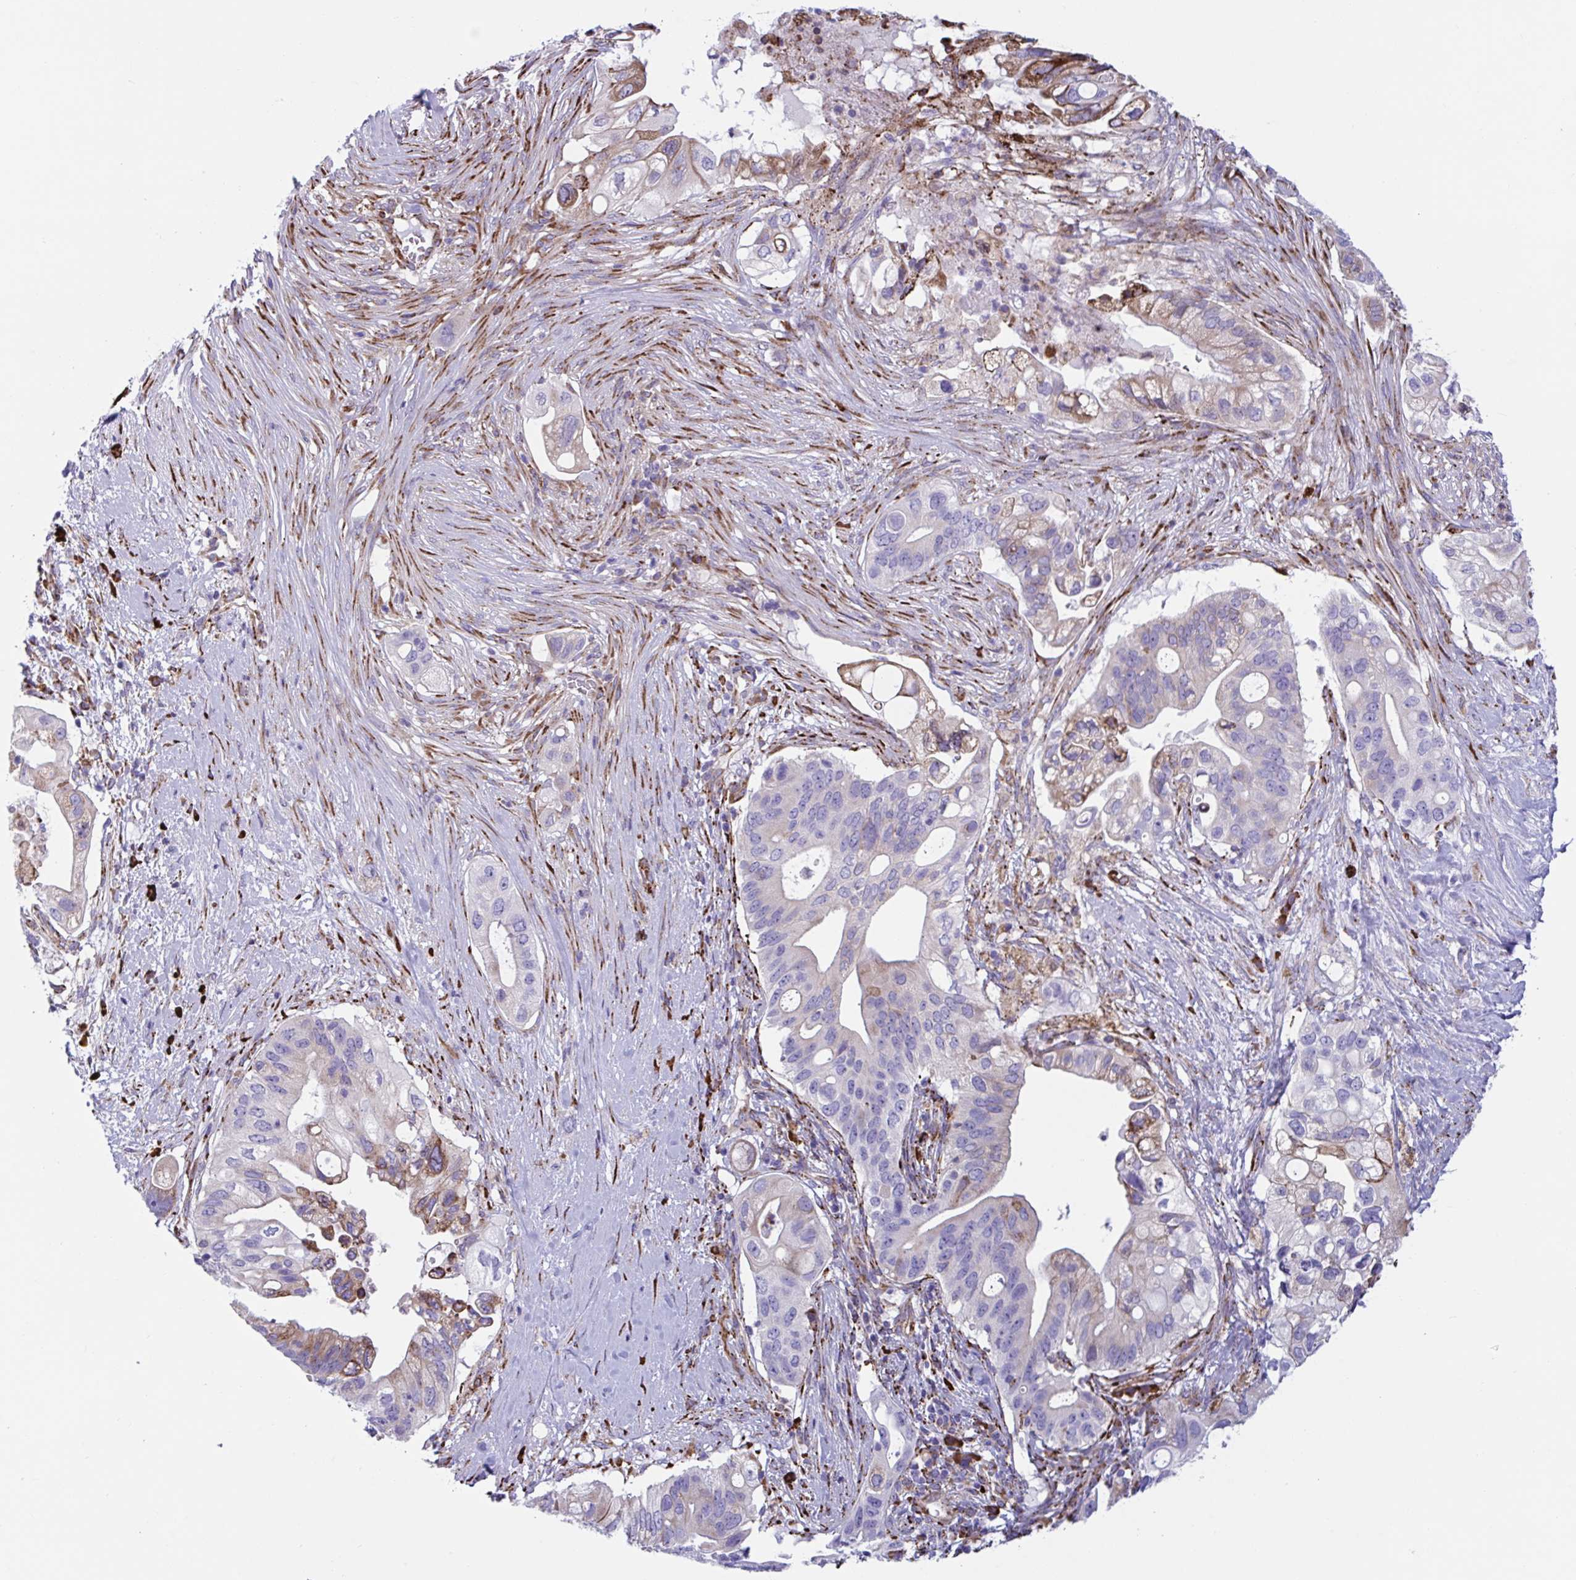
{"staining": {"intensity": "moderate", "quantity": "25%-75%", "location": "cytoplasmic/membranous"}, "tissue": "pancreatic cancer", "cell_type": "Tumor cells", "image_type": "cancer", "snomed": [{"axis": "morphology", "description": "Adenocarcinoma, NOS"}, {"axis": "topography", "description": "Pancreas"}], "caption": "A high-resolution micrograph shows immunohistochemistry (IHC) staining of pancreatic cancer (adenocarcinoma), which demonstrates moderate cytoplasmic/membranous positivity in approximately 25%-75% of tumor cells.", "gene": "PEAK3", "patient": {"sex": "female", "age": 72}}